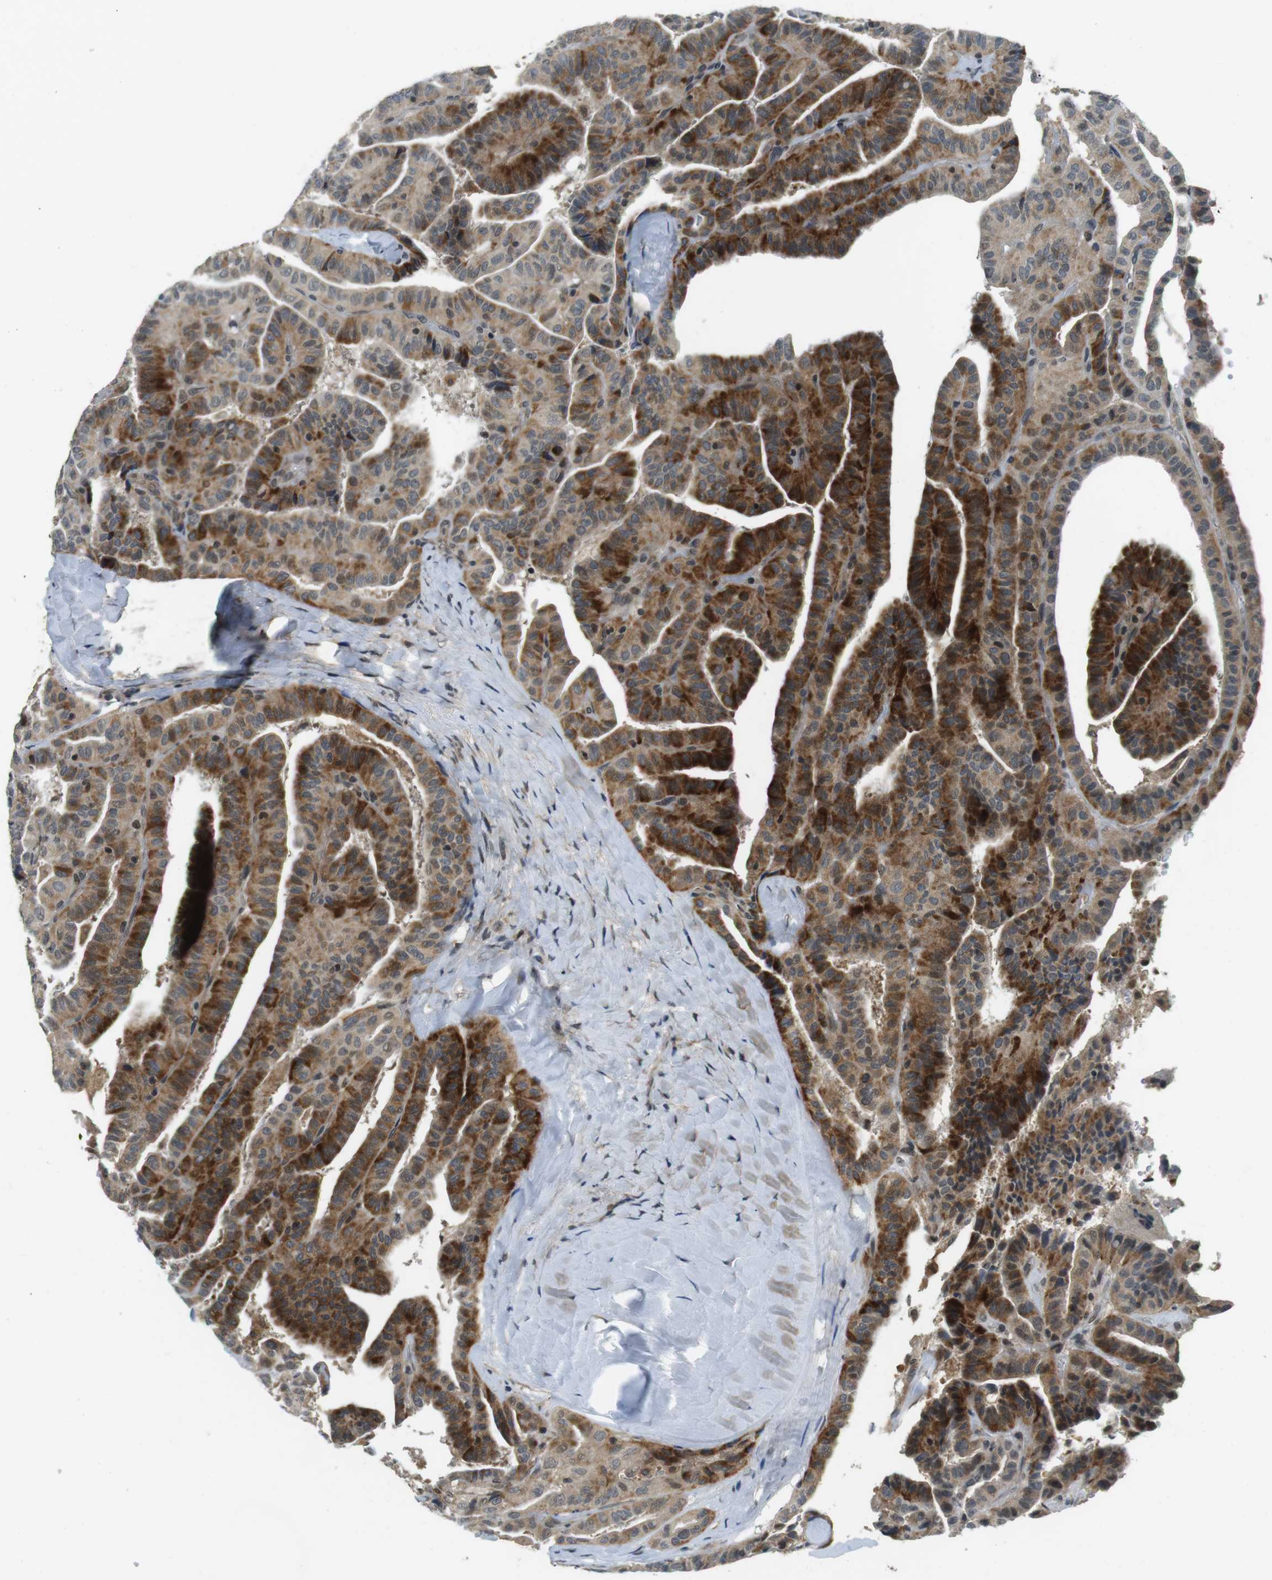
{"staining": {"intensity": "strong", "quantity": ">75%", "location": "cytoplasmic/membranous"}, "tissue": "thyroid cancer", "cell_type": "Tumor cells", "image_type": "cancer", "snomed": [{"axis": "morphology", "description": "Papillary adenocarcinoma, NOS"}, {"axis": "topography", "description": "Thyroid gland"}], "caption": "Protein staining by IHC reveals strong cytoplasmic/membranous expression in approximately >75% of tumor cells in thyroid cancer (papillary adenocarcinoma). (DAB (3,3'-diaminobenzidine) IHC, brown staining for protein, blue staining for nuclei).", "gene": "BRD4", "patient": {"sex": "male", "age": 77}}